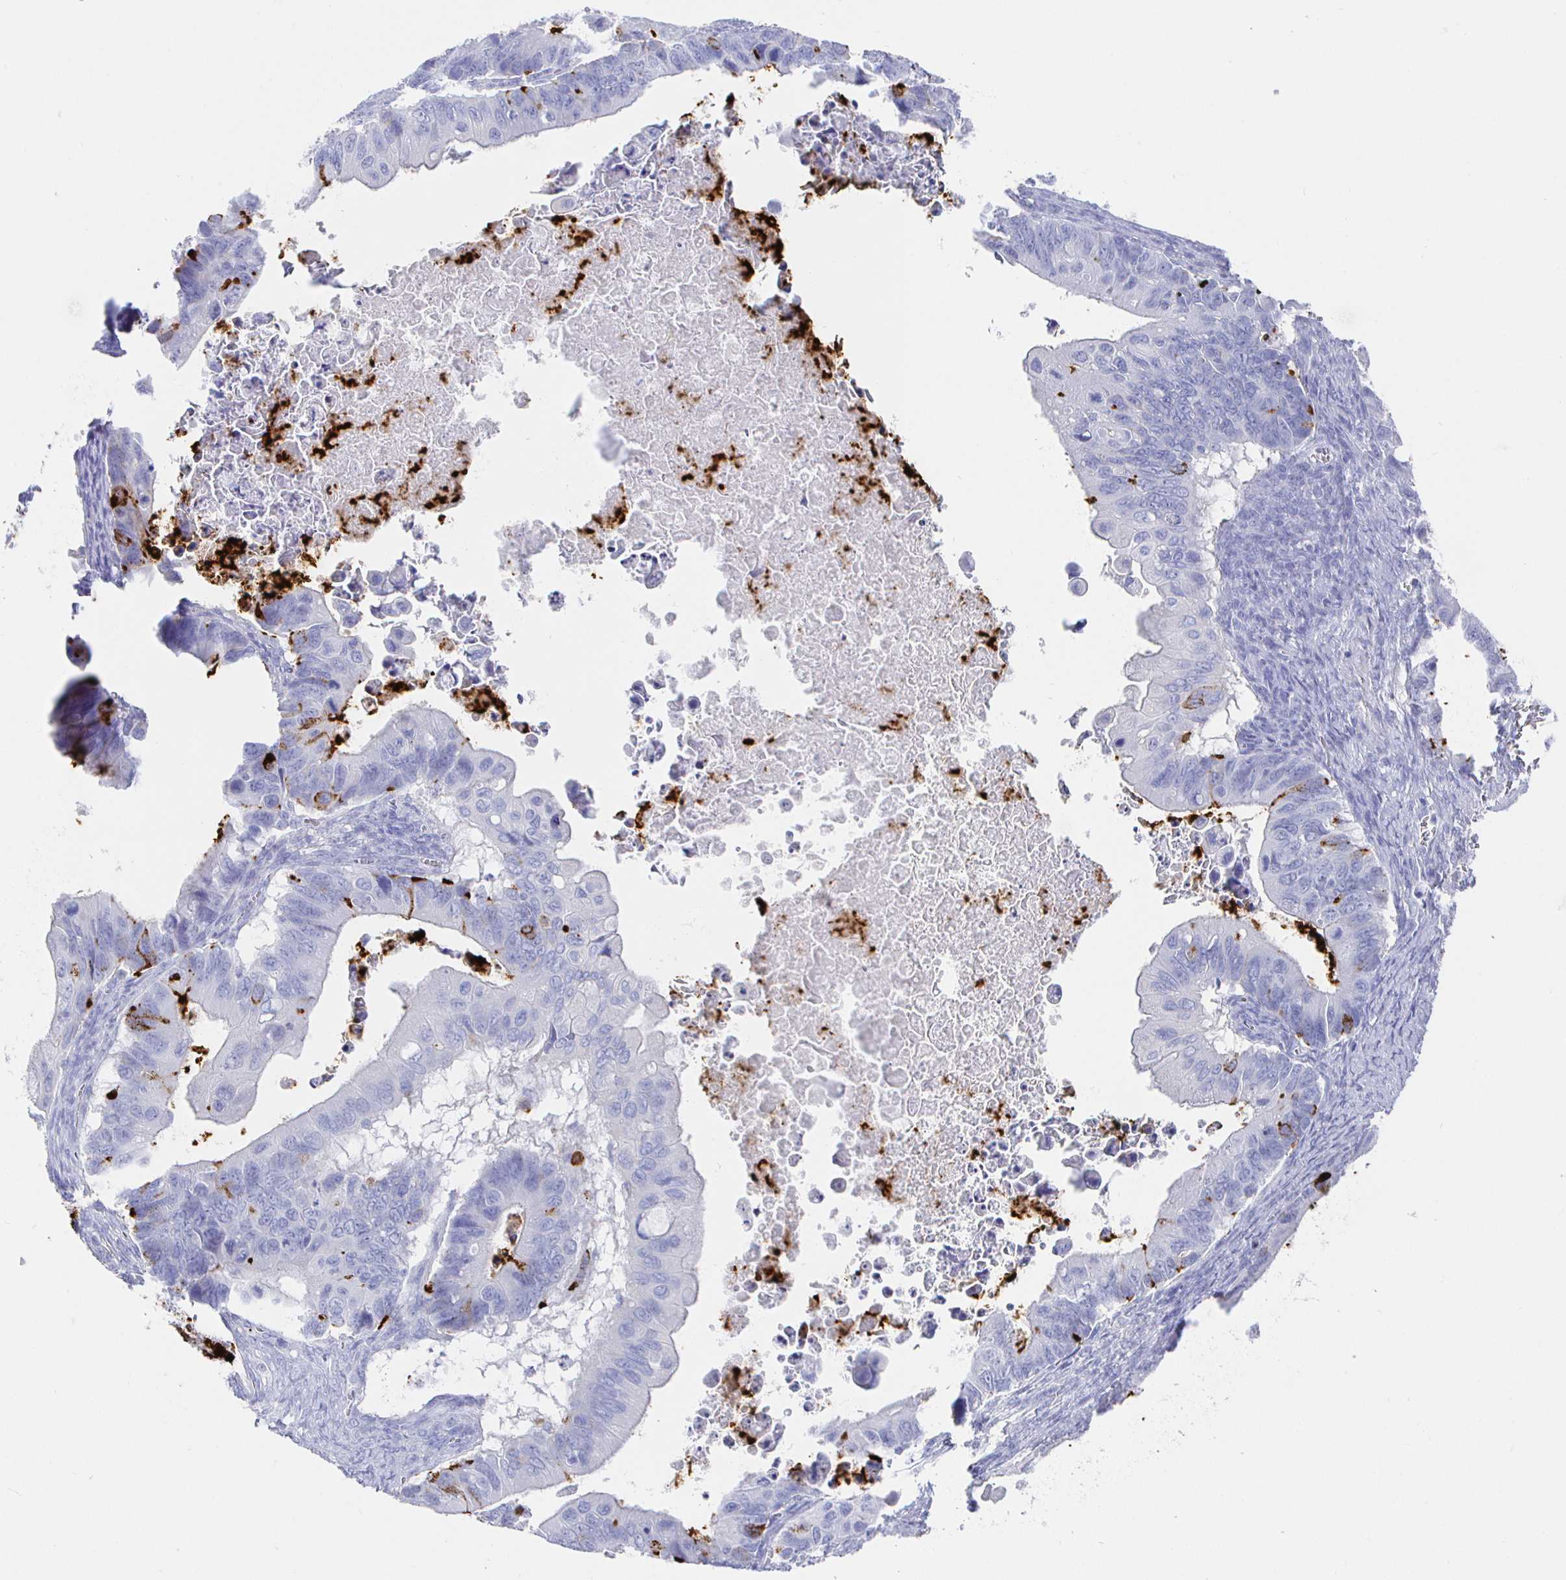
{"staining": {"intensity": "strong", "quantity": "<25%", "location": "cytoplasmic/membranous"}, "tissue": "ovarian cancer", "cell_type": "Tumor cells", "image_type": "cancer", "snomed": [{"axis": "morphology", "description": "Cystadenocarcinoma, mucinous, NOS"}, {"axis": "topography", "description": "Ovary"}], "caption": "Immunohistochemical staining of human mucinous cystadenocarcinoma (ovarian) exhibits medium levels of strong cytoplasmic/membranous protein positivity in approximately <25% of tumor cells.", "gene": "CLCA1", "patient": {"sex": "female", "age": 64}}